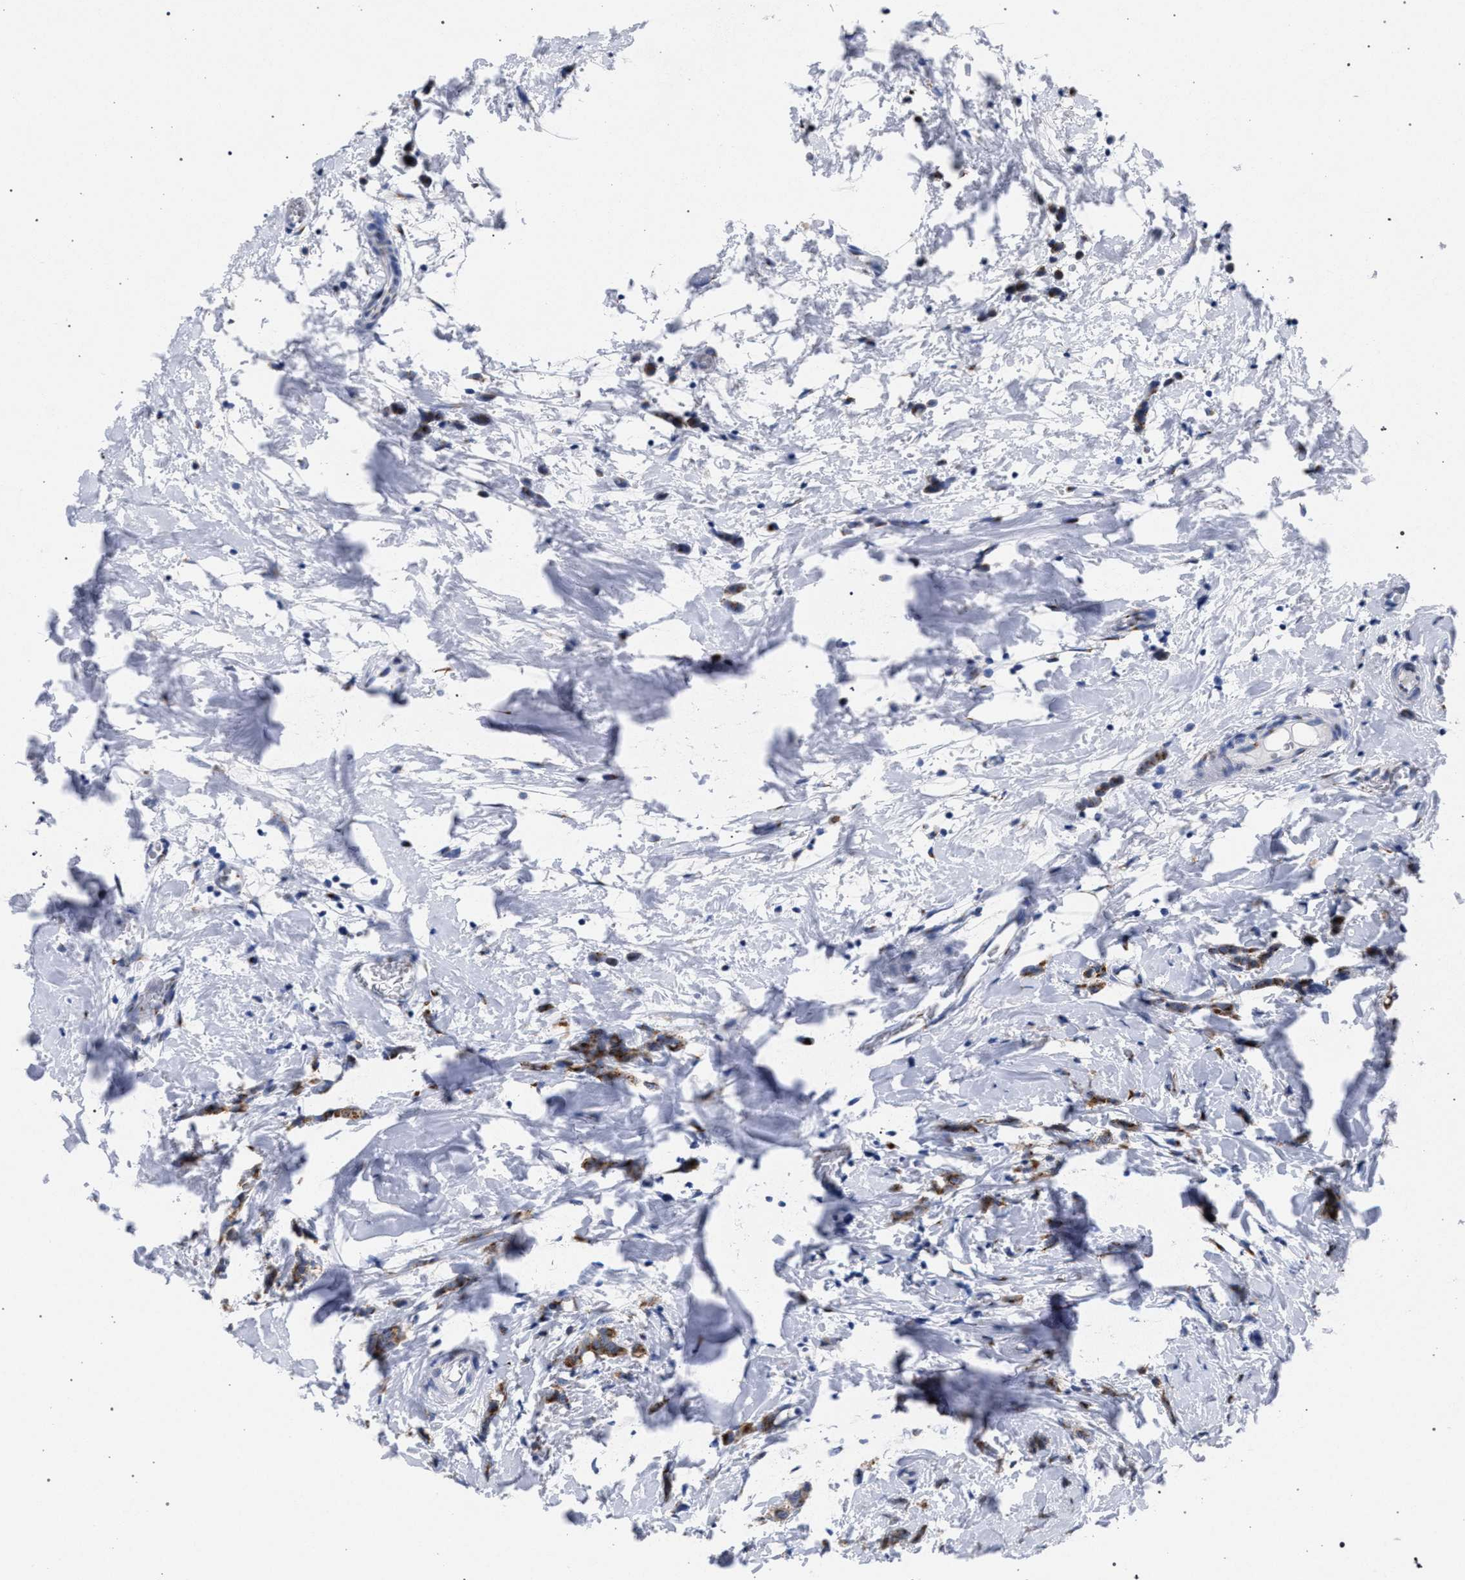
{"staining": {"intensity": "moderate", "quantity": ">75%", "location": "cytoplasmic/membranous"}, "tissue": "breast cancer", "cell_type": "Tumor cells", "image_type": "cancer", "snomed": [{"axis": "morphology", "description": "Lobular carcinoma"}, {"axis": "topography", "description": "Breast"}], "caption": "Immunohistochemistry (DAB) staining of human lobular carcinoma (breast) reveals moderate cytoplasmic/membranous protein positivity in about >75% of tumor cells. (IHC, brightfield microscopy, high magnification).", "gene": "GOLGA2", "patient": {"sex": "female", "age": 60}}